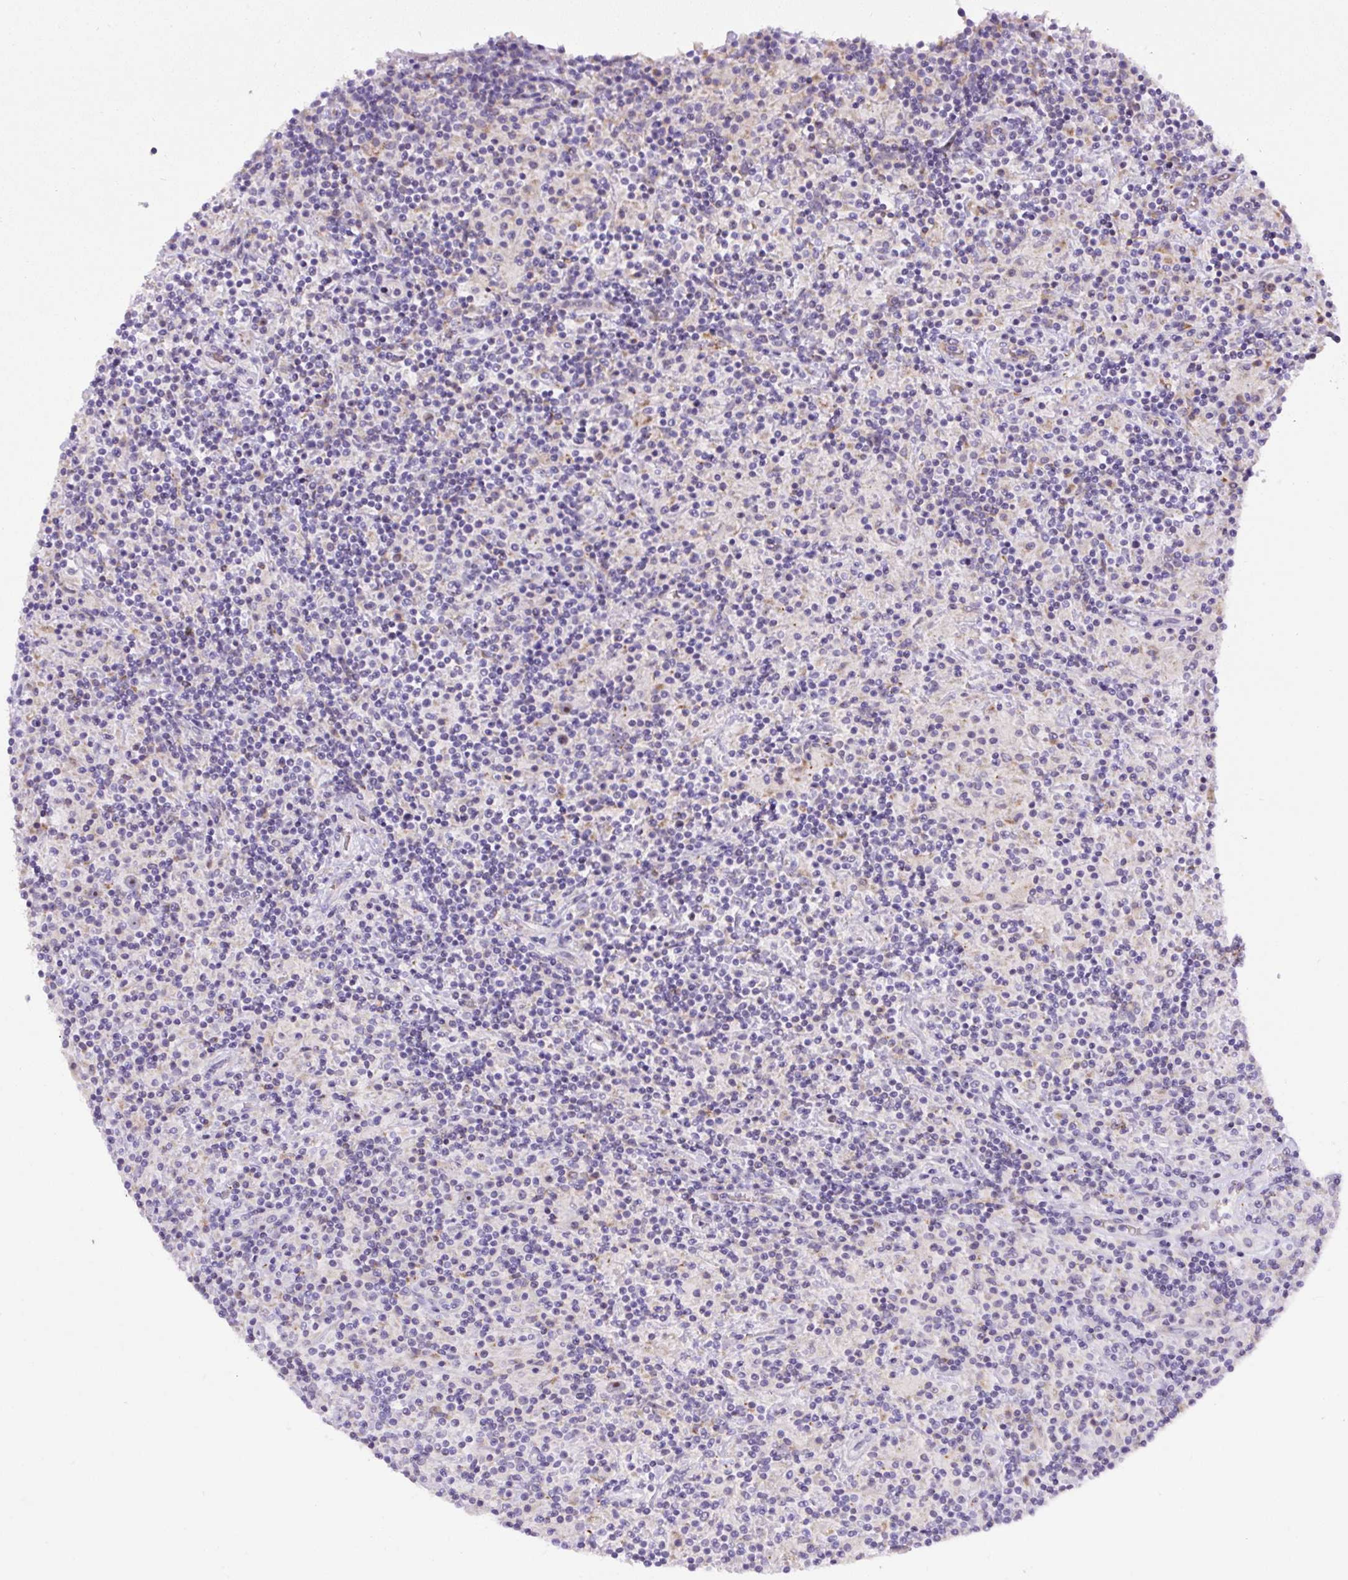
{"staining": {"intensity": "negative", "quantity": "none", "location": "none"}, "tissue": "lymphoma", "cell_type": "Tumor cells", "image_type": "cancer", "snomed": [{"axis": "morphology", "description": "Hodgkin's disease, NOS"}, {"axis": "topography", "description": "Lymph node"}], "caption": "High power microscopy image of an immunohistochemistry (IHC) micrograph of lymphoma, revealing no significant expression in tumor cells.", "gene": "ZNF596", "patient": {"sex": "male", "age": 70}}